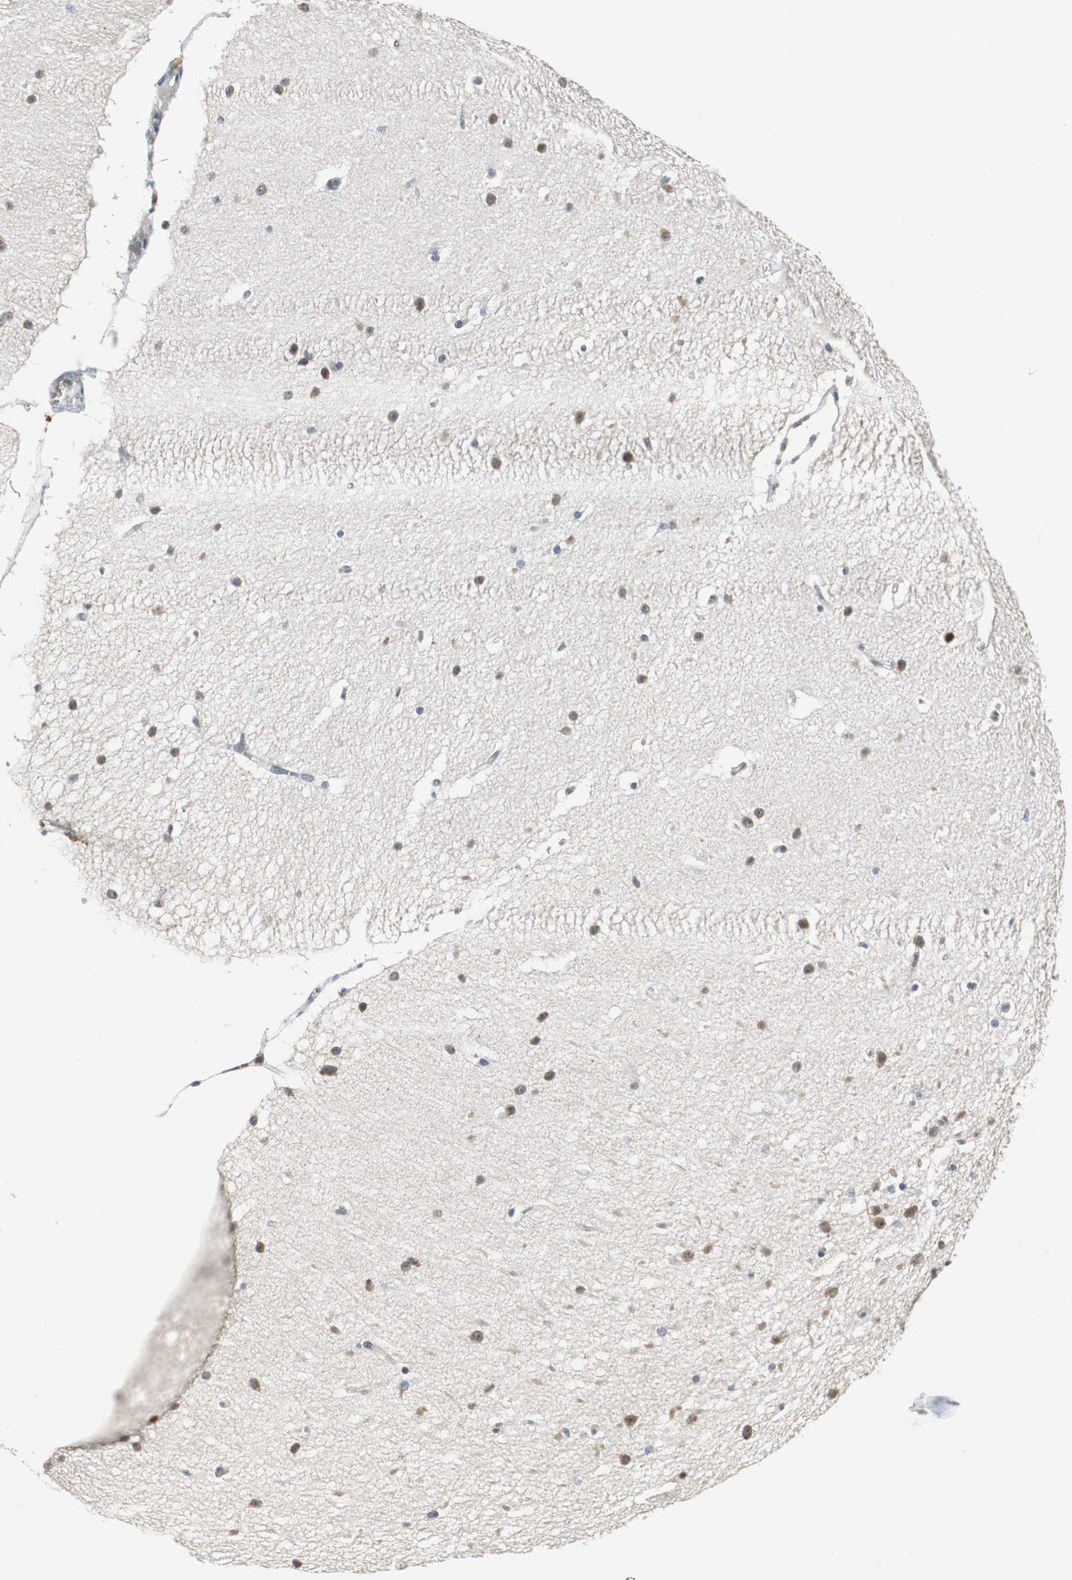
{"staining": {"intensity": "moderate", "quantity": ">75%", "location": "cytoplasmic/membranous,nuclear"}, "tissue": "cerebellum", "cell_type": "Cells in molecular layer", "image_type": "normal", "snomed": [{"axis": "morphology", "description": "Normal tissue, NOS"}, {"axis": "topography", "description": "Cerebellum"}], "caption": "About >75% of cells in molecular layer in benign human cerebellum demonstrate moderate cytoplasmic/membranous,nuclear protein staining as visualized by brown immunohistochemical staining.", "gene": "CCT5", "patient": {"sex": "female", "age": 54}}